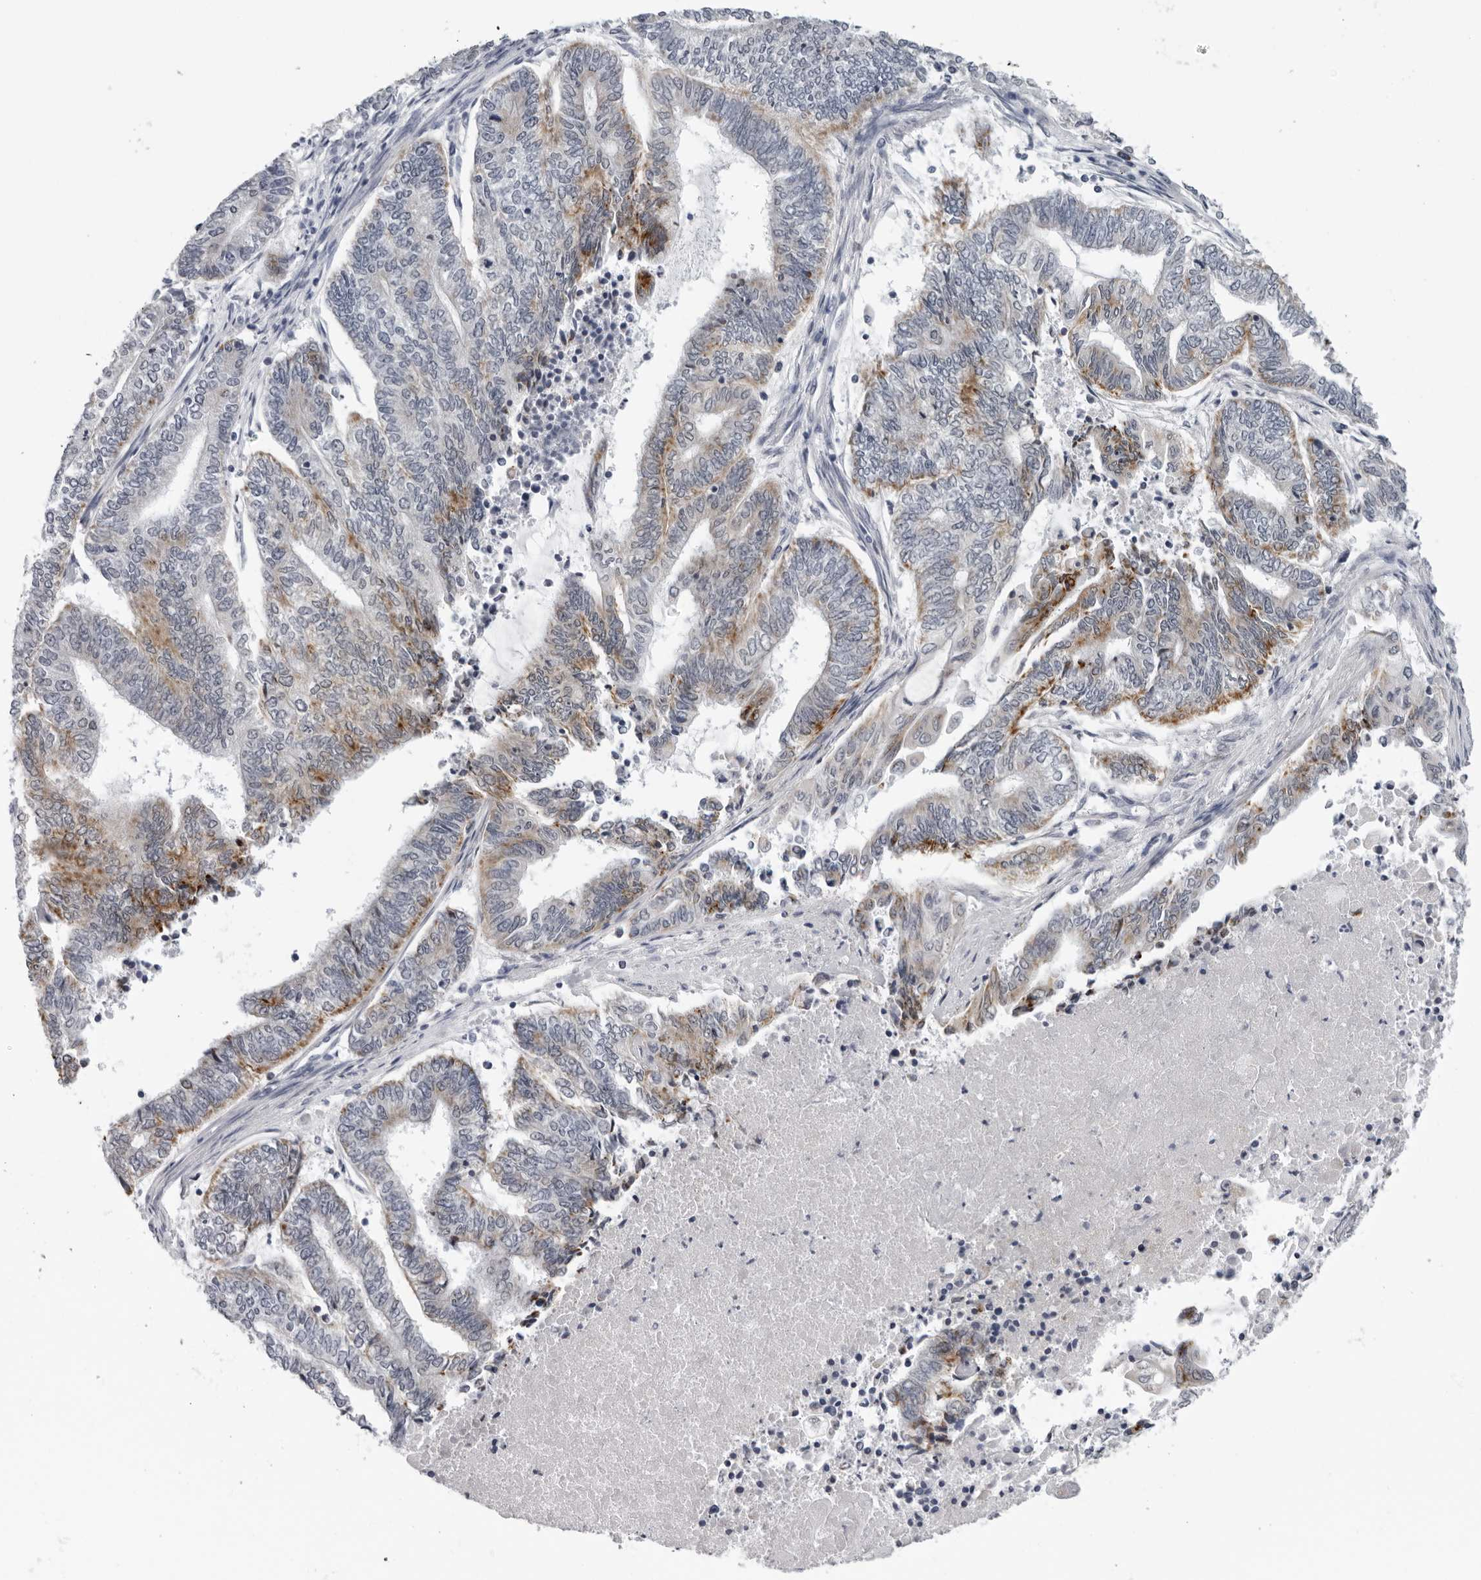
{"staining": {"intensity": "moderate", "quantity": "25%-75%", "location": "cytoplasmic/membranous"}, "tissue": "endometrial cancer", "cell_type": "Tumor cells", "image_type": "cancer", "snomed": [{"axis": "morphology", "description": "Adenocarcinoma, NOS"}, {"axis": "topography", "description": "Uterus"}, {"axis": "topography", "description": "Endometrium"}], "caption": "A medium amount of moderate cytoplasmic/membranous staining is identified in approximately 25%-75% of tumor cells in endometrial cancer tissue.", "gene": "CPT2", "patient": {"sex": "female", "age": 70}}